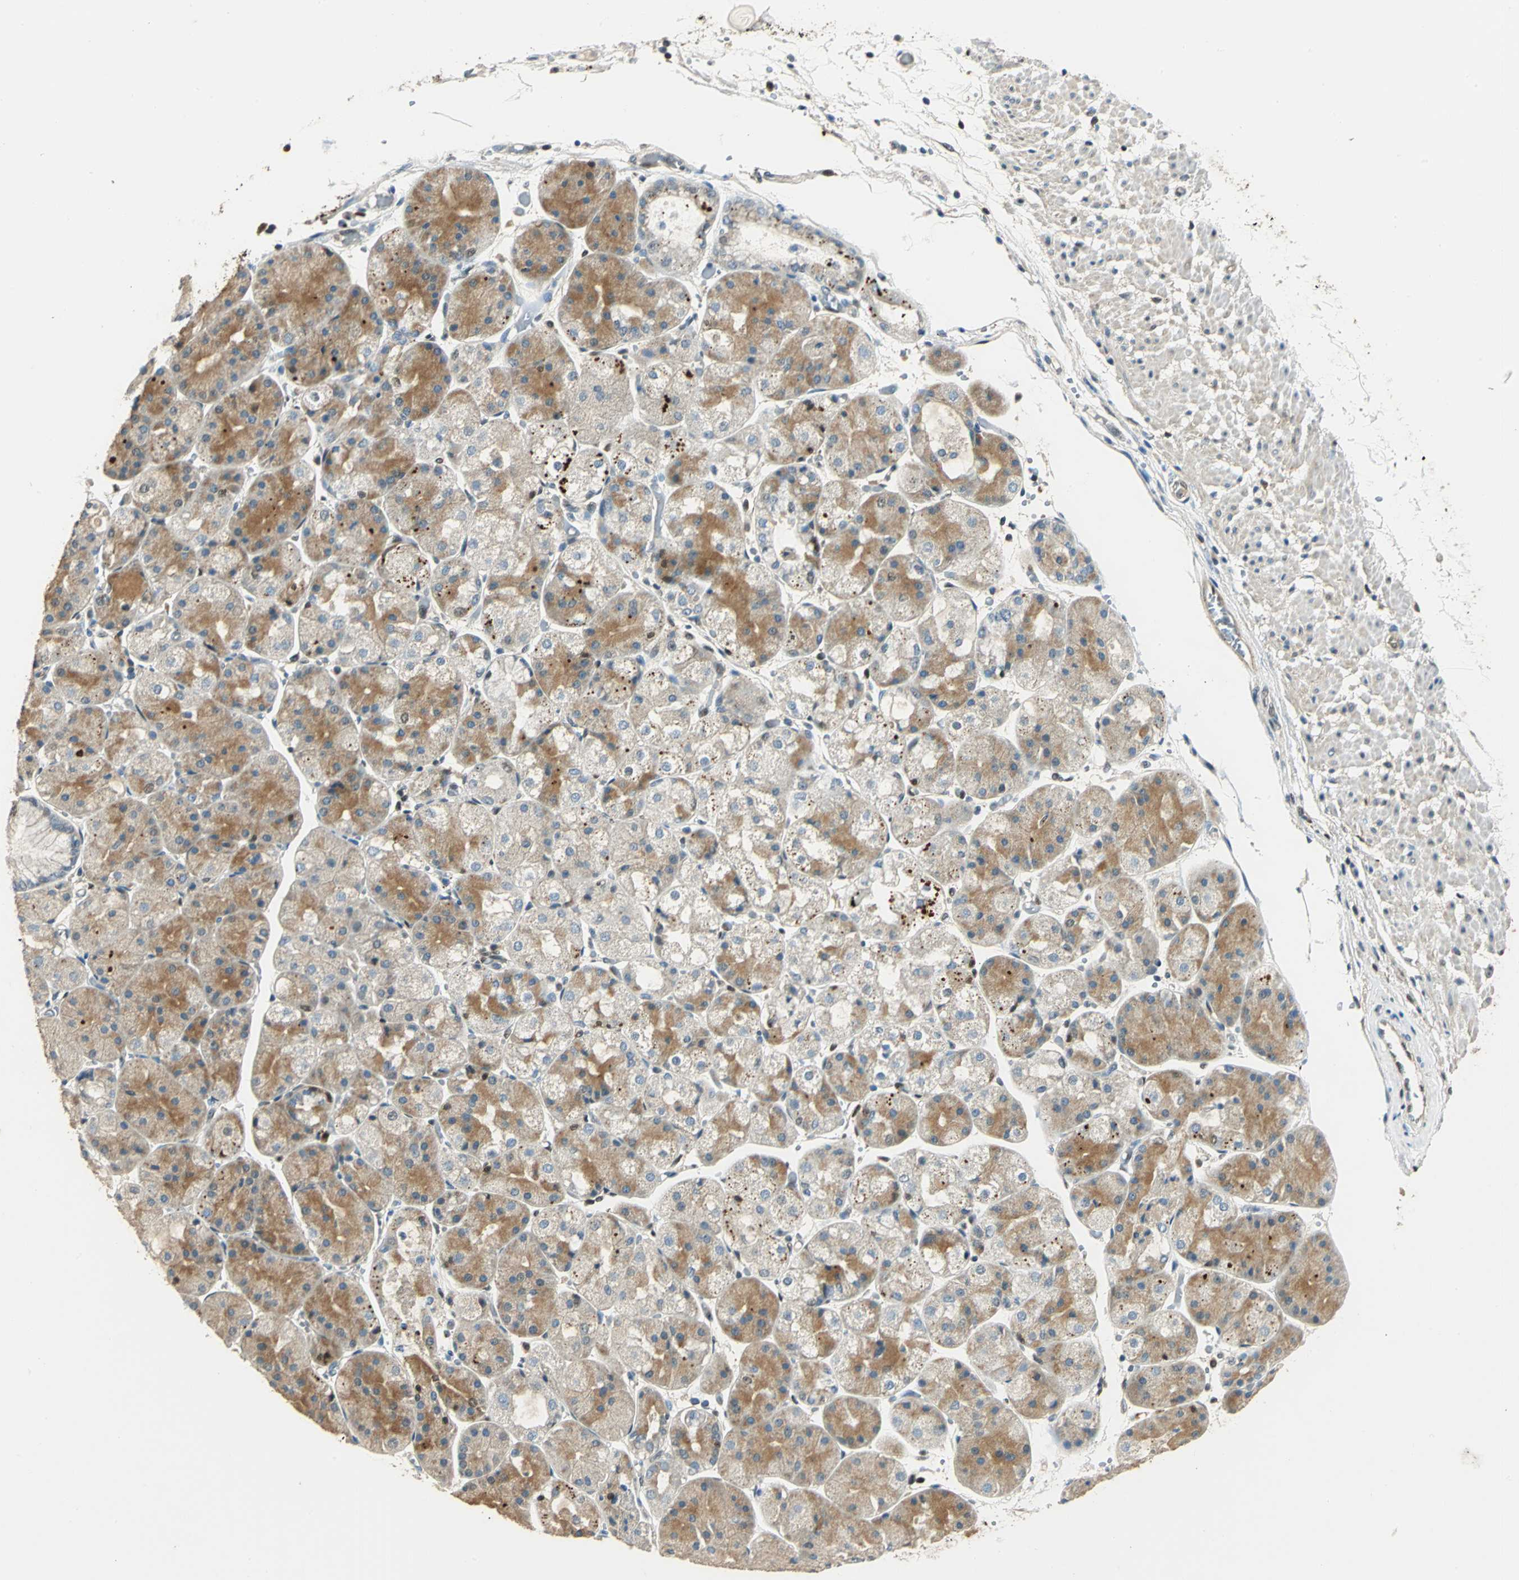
{"staining": {"intensity": "moderate", "quantity": "25%-75%", "location": "cytoplasmic/membranous,nuclear"}, "tissue": "stomach", "cell_type": "Glandular cells", "image_type": "normal", "snomed": [{"axis": "morphology", "description": "Normal tissue, NOS"}, {"axis": "topography", "description": "Stomach, upper"}], "caption": "IHC of unremarkable human stomach reveals medium levels of moderate cytoplasmic/membranous,nuclear staining in about 25%-75% of glandular cells. (Stains: DAB in brown, nuclei in blue, Microscopy: brightfield microscopy at high magnification).", "gene": "PPP1R13L", "patient": {"sex": "male", "age": 72}}